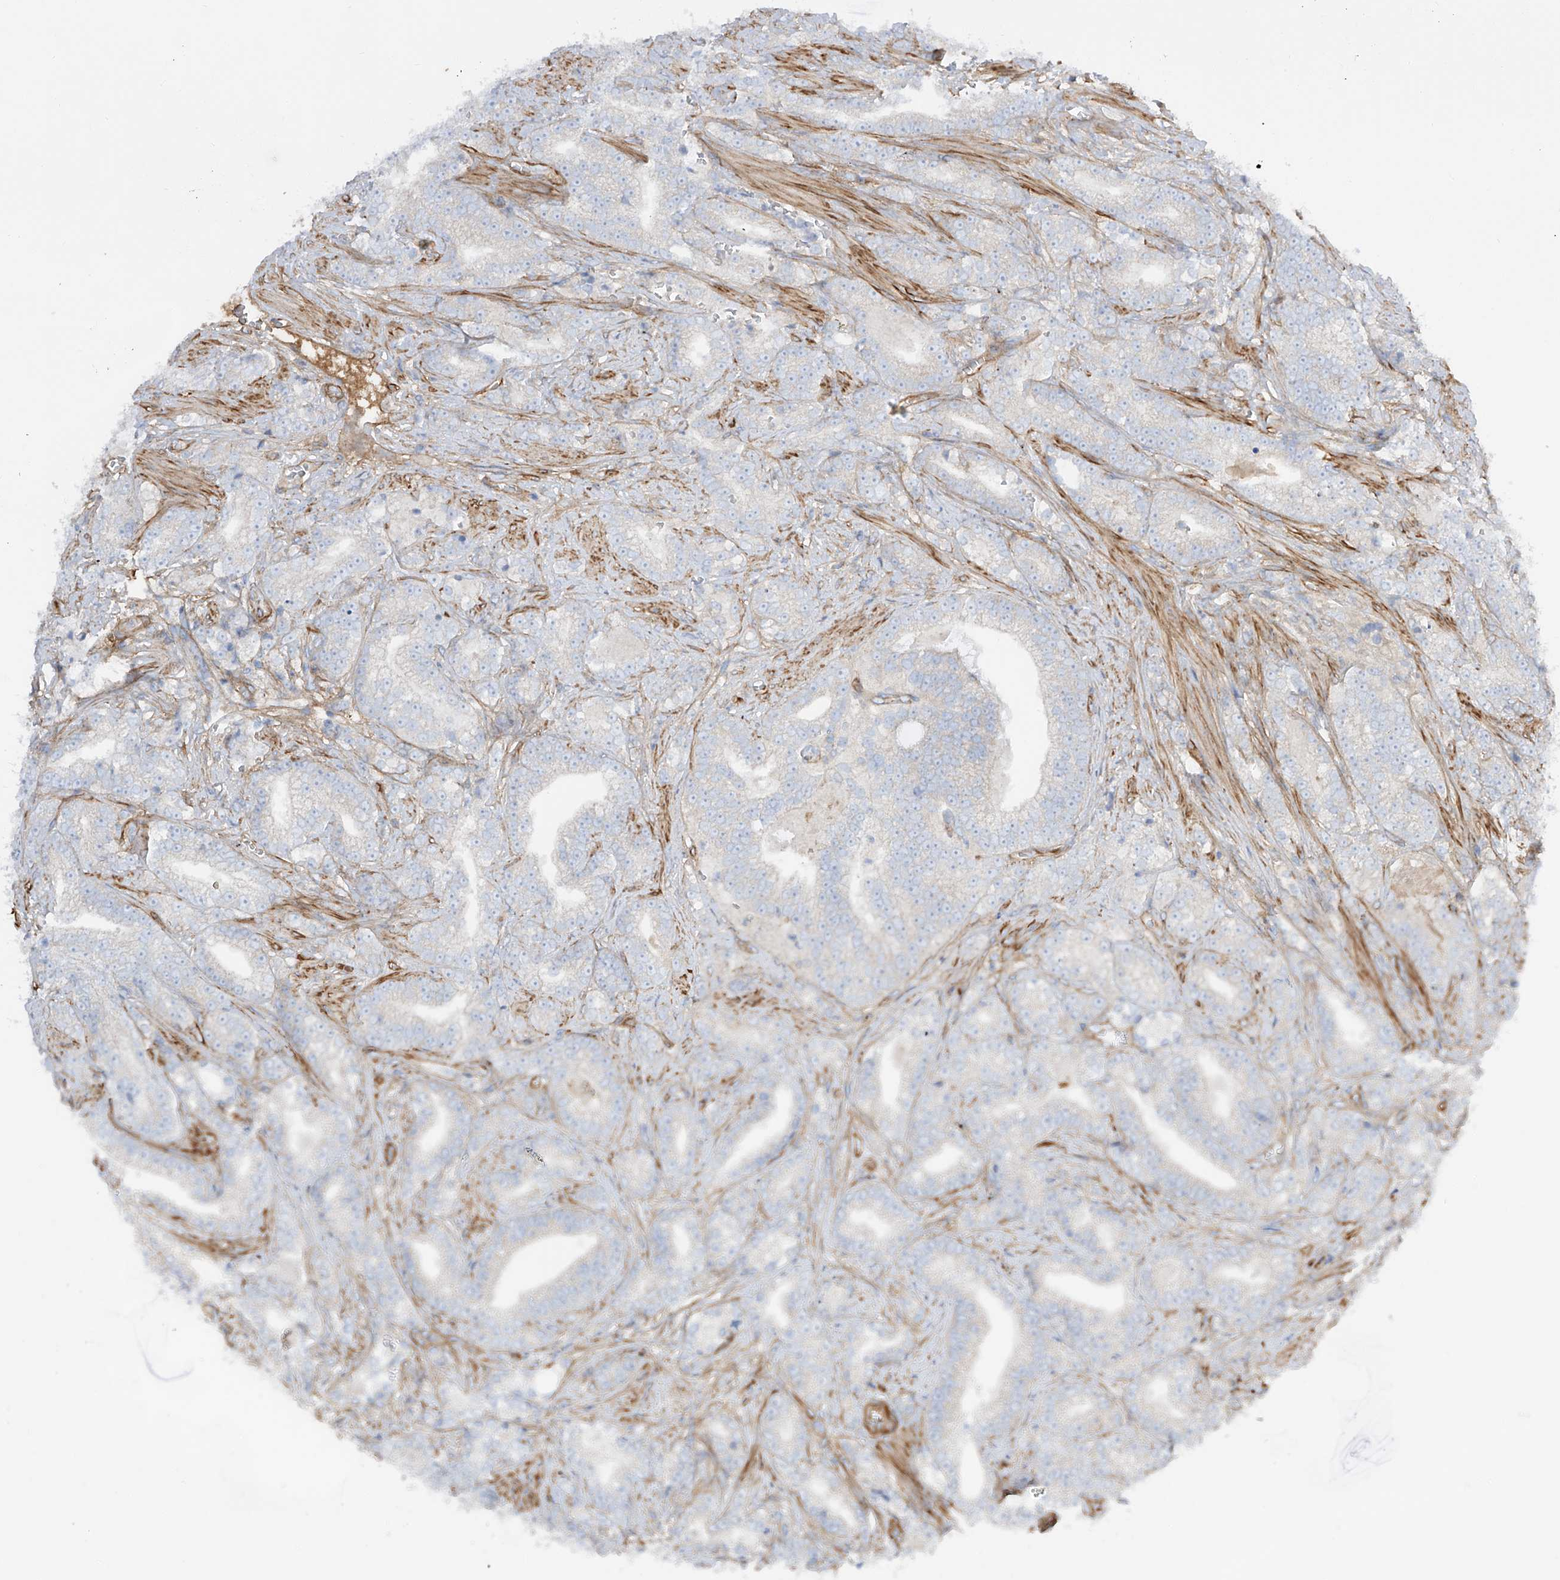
{"staining": {"intensity": "negative", "quantity": "none", "location": "none"}, "tissue": "prostate cancer", "cell_type": "Tumor cells", "image_type": "cancer", "snomed": [{"axis": "morphology", "description": "Adenocarcinoma, High grade"}, {"axis": "topography", "description": "Prostate and seminal vesicle, NOS"}], "caption": "Image shows no significant protein staining in tumor cells of high-grade adenocarcinoma (prostate). (Brightfield microscopy of DAB (3,3'-diaminobenzidine) immunohistochemistry (IHC) at high magnification).", "gene": "LCA5", "patient": {"sex": "male", "age": 67}}